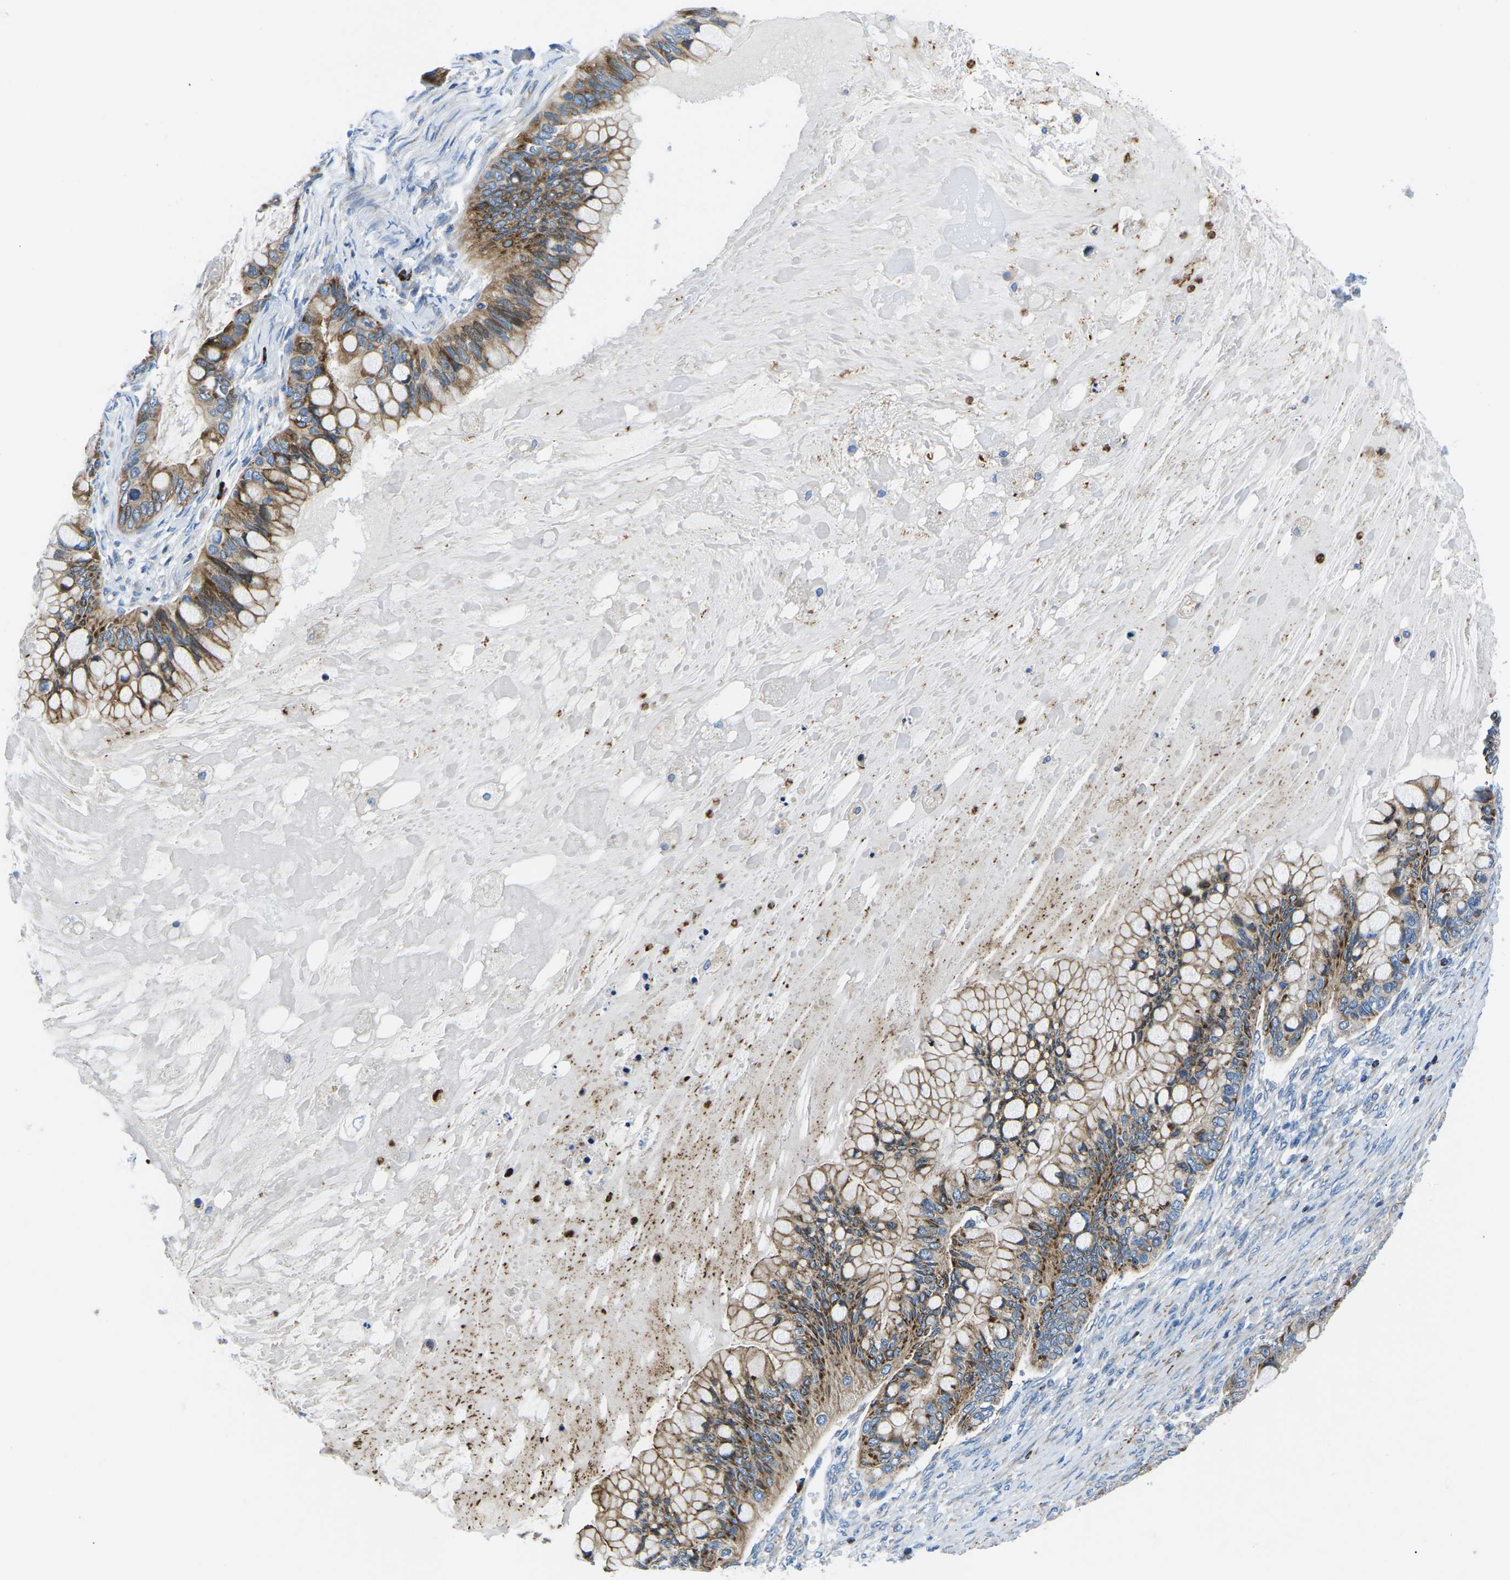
{"staining": {"intensity": "moderate", "quantity": ">75%", "location": "cytoplasmic/membranous"}, "tissue": "ovarian cancer", "cell_type": "Tumor cells", "image_type": "cancer", "snomed": [{"axis": "morphology", "description": "Cystadenocarcinoma, mucinous, NOS"}, {"axis": "topography", "description": "Ovary"}], "caption": "Protein staining of ovarian mucinous cystadenocarcinoma tissue displays moderate cytoplasmic/membranous positivity in approximately >75% of tumor cells.", "gene": "MC4R", "patient": {"sex": "female", "age": 80}}